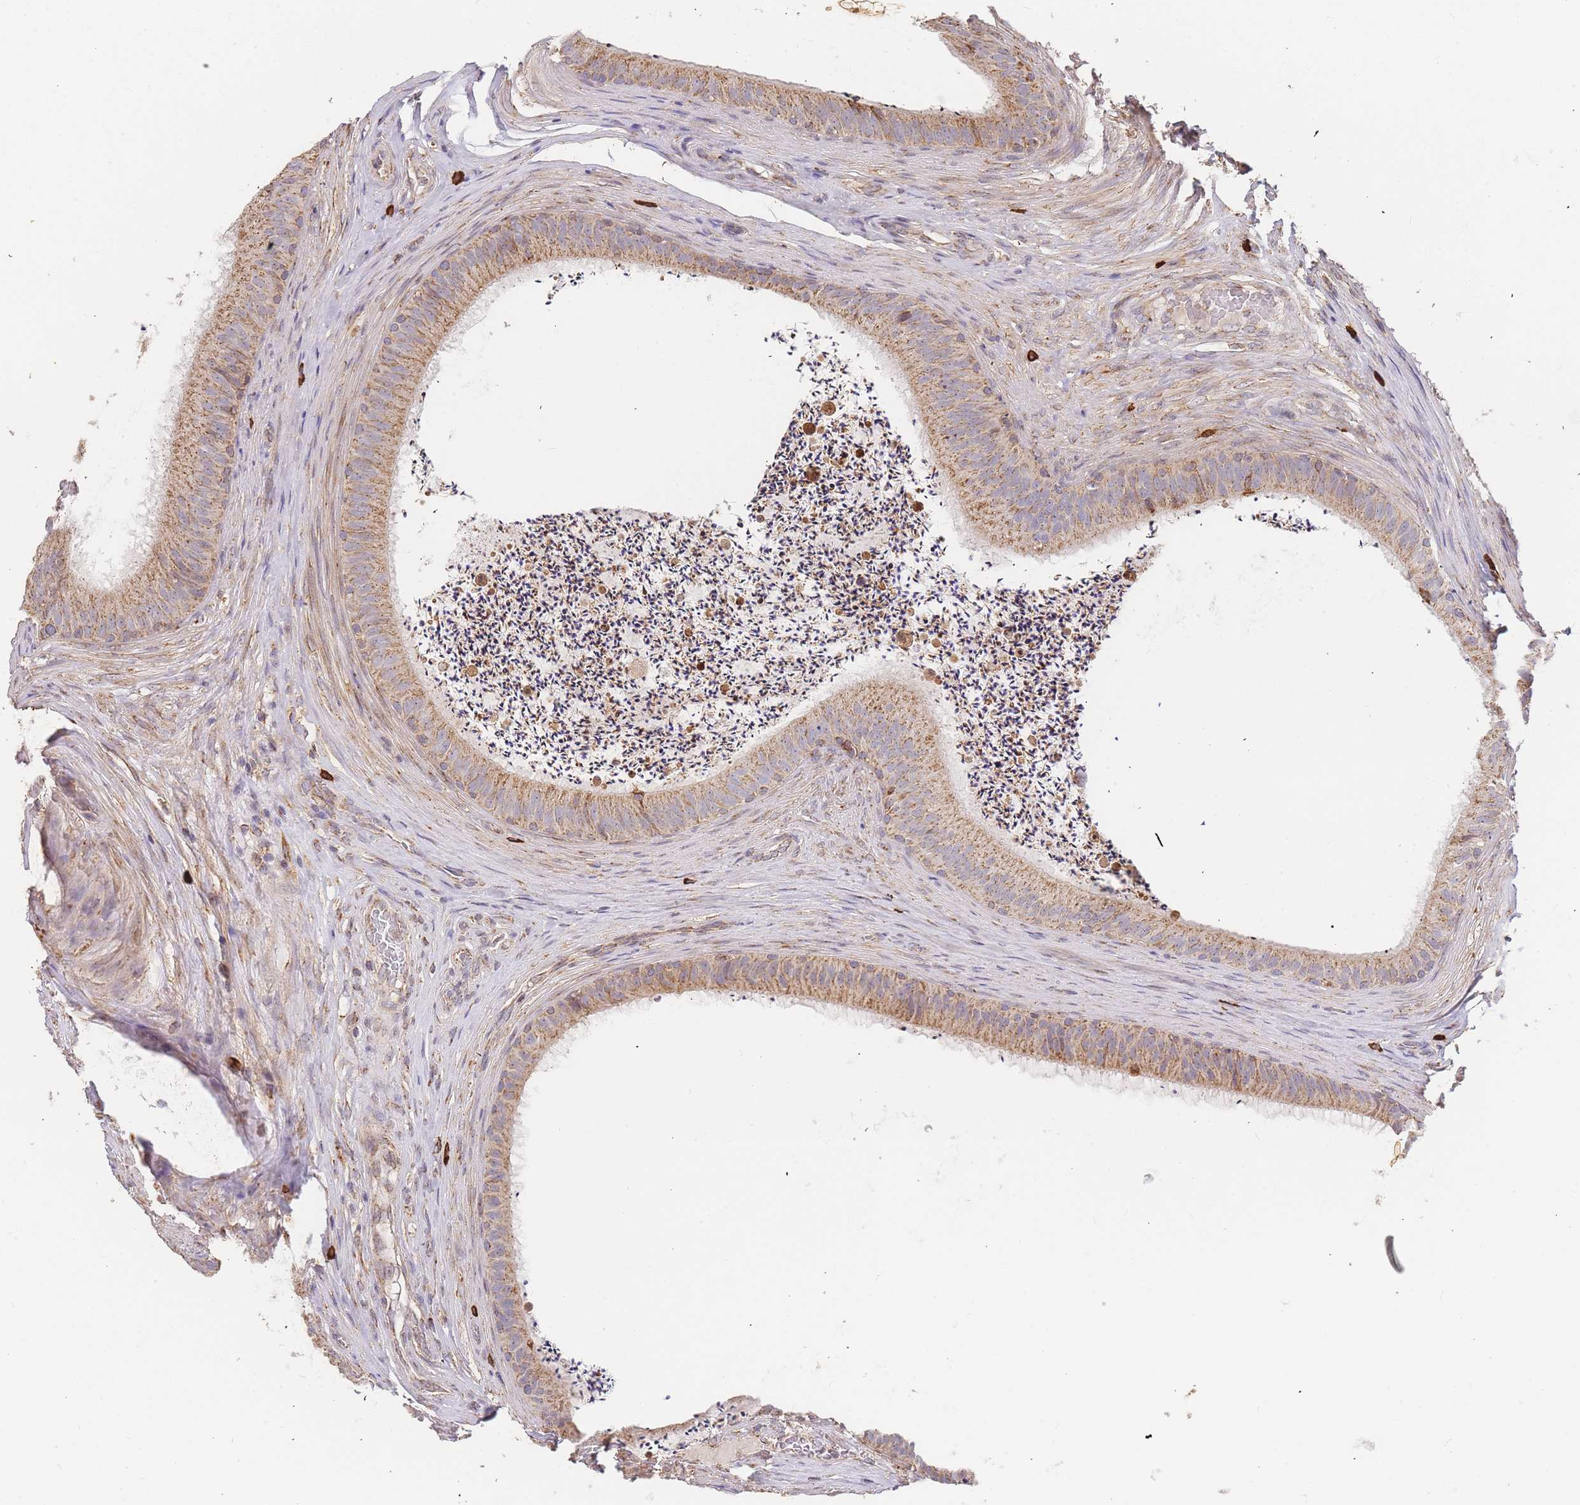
{"staining": {"intensity": "moderate", "quantity": "25%-75%", "location": "cytoplasmic/membranous"}, "tissue": "epididymis", "cell_type": "Glandular cells", "image_type": "normal", "snomed": [{"axis": "morphology", "description": "Normal tissue, NOS"}, {"axis": "topography", "description": "Testis"}, {"axis": "topography", "description": "Epididymis"}], "caption": "IHC of unremarkable epididymis displays medium levels of moderate cytoplasmic/membranous staining in about 25%-75% of glandular cells.", "gene": "ADCY9", "patient": {"sex": "male", "age": 41}}